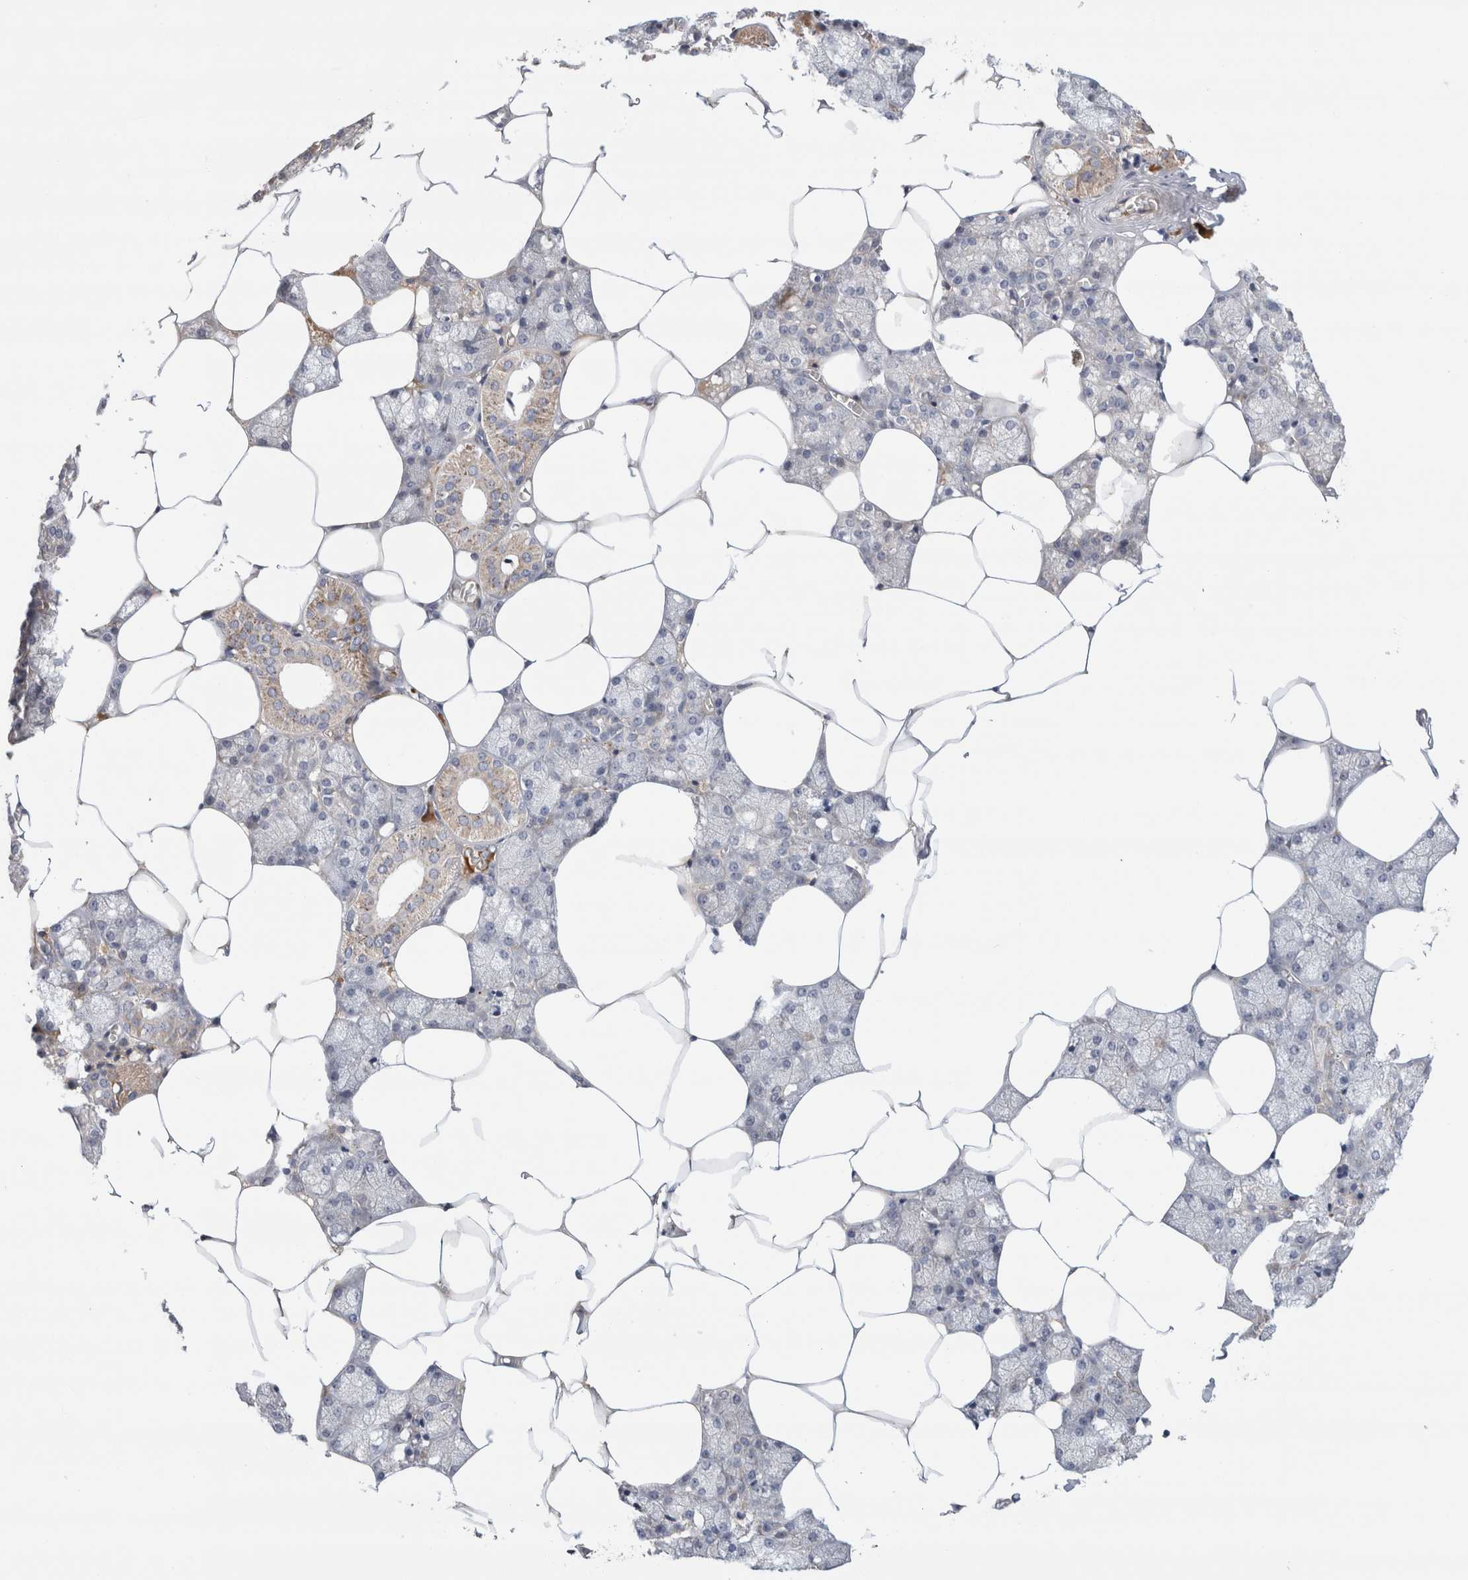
{"staining": {"intensity": "weak", "quantity": "<25%", "location": "cytoplasmic/membranous"}, "tissue": "salivary gland", "cell_type": "Glandular cells", "image_type": "normal", "snomed": [{"axis": "morphology", "description": "Normal tissue, NOS"}, {"axis": "topography", "description": "Salivary gland"}], "caption": "An immunohistochemistry (IHC) micrograph of normal salivary gland is shown. There is no staining in glandular cells of salivary gland. (DAB immunohistochemistry (IHC) visualized using brightfield microscopy, high magnification).", "gene": "ECHDC2", "patient": {"sex": "male", "age": 62}}